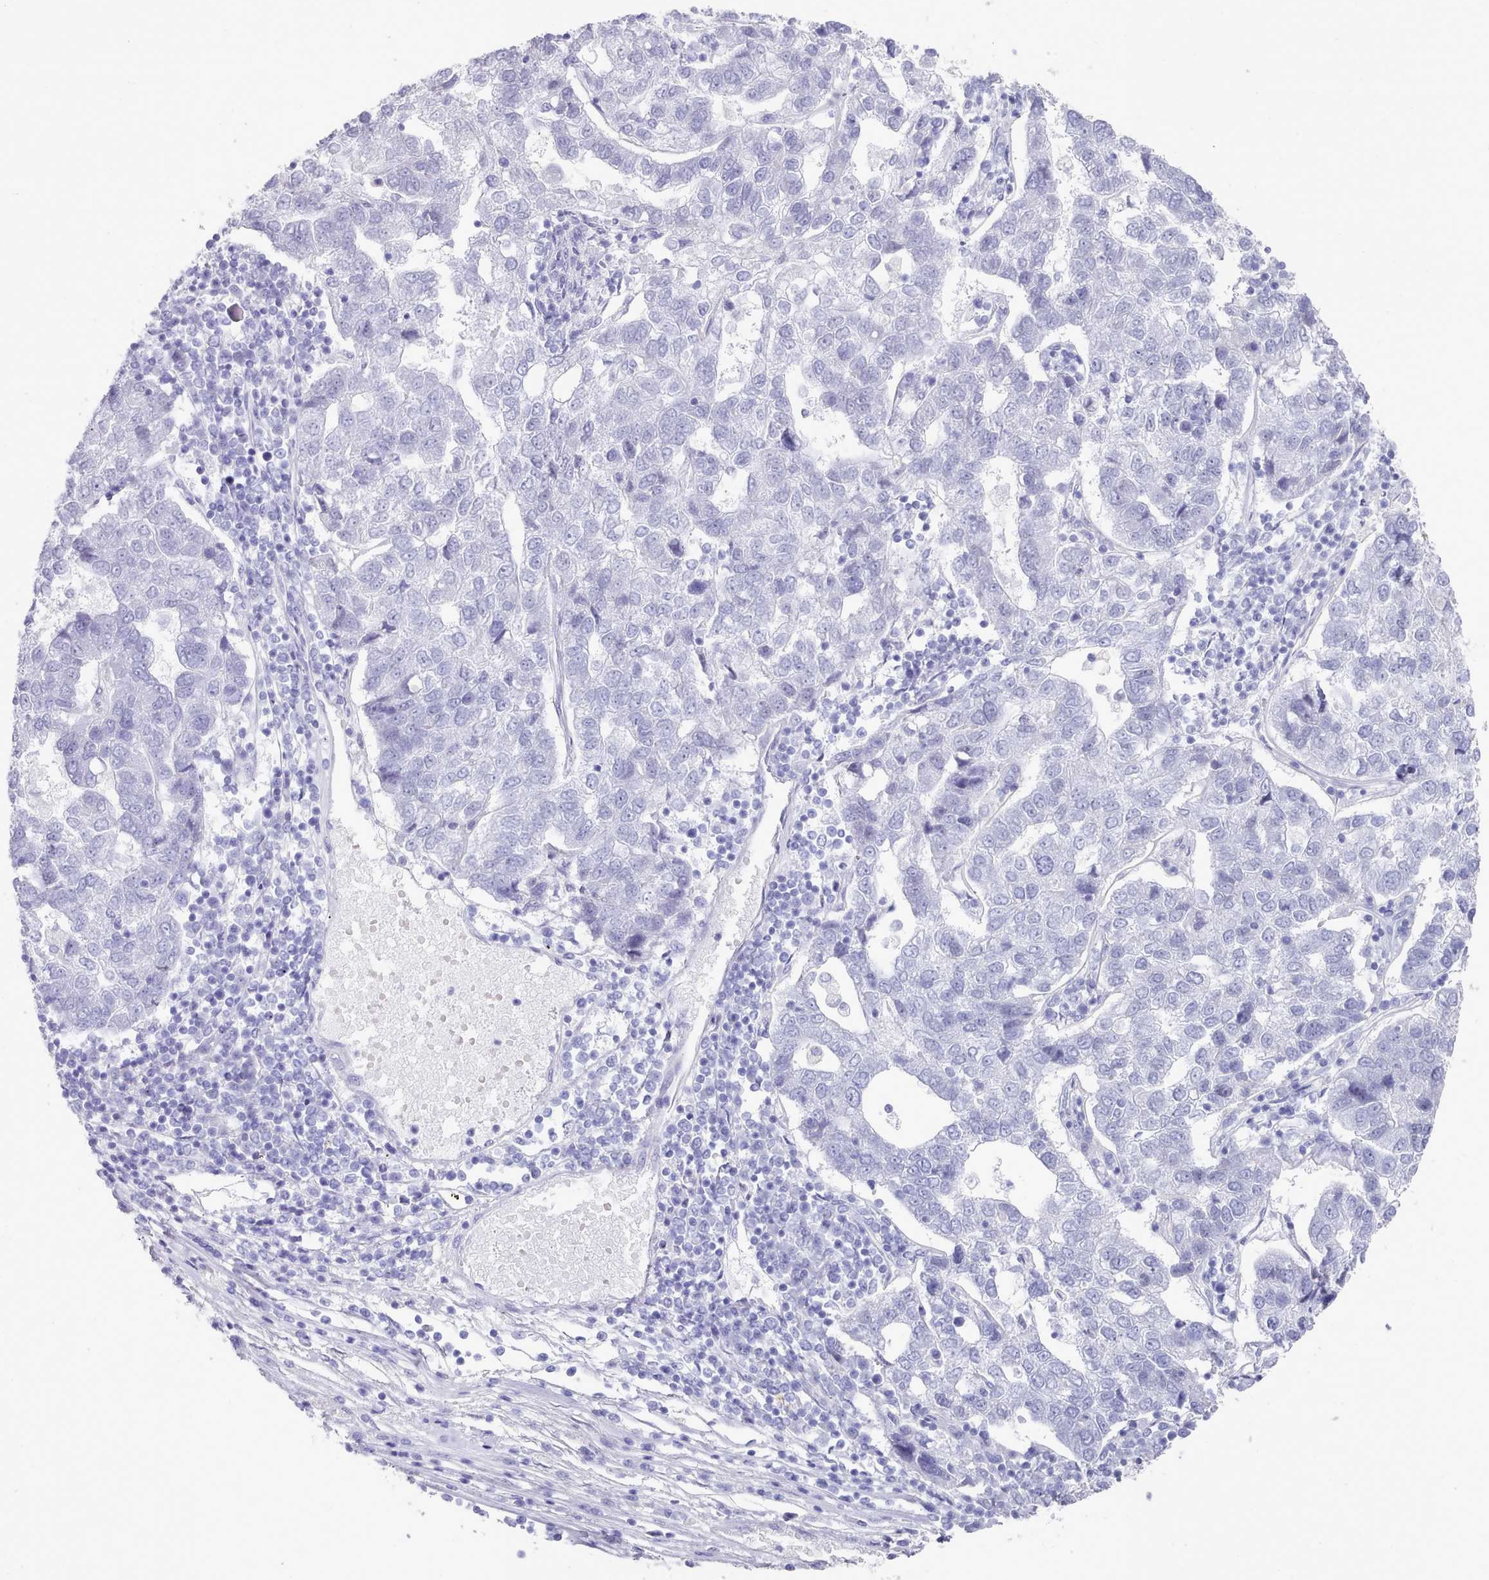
{"staining": {"intensity": "negative", "quantity": "none", "location": "none"}, "tissue": "pancreatic cancer", "cell_type": "Tumor cells", "image_type": "cancer", "snomed": [{"axis": "morphology", "description": "Adenocarcinoma, NOS"}, {"axis": "topography", "description": "Pancreas"}], "caption": "This is an IHC image of pancreatic adenocarcinoma. There is no positivity in tumor cells.", "gene": "LRRC37A", "patient": {"sex": "female", "age": 61}}